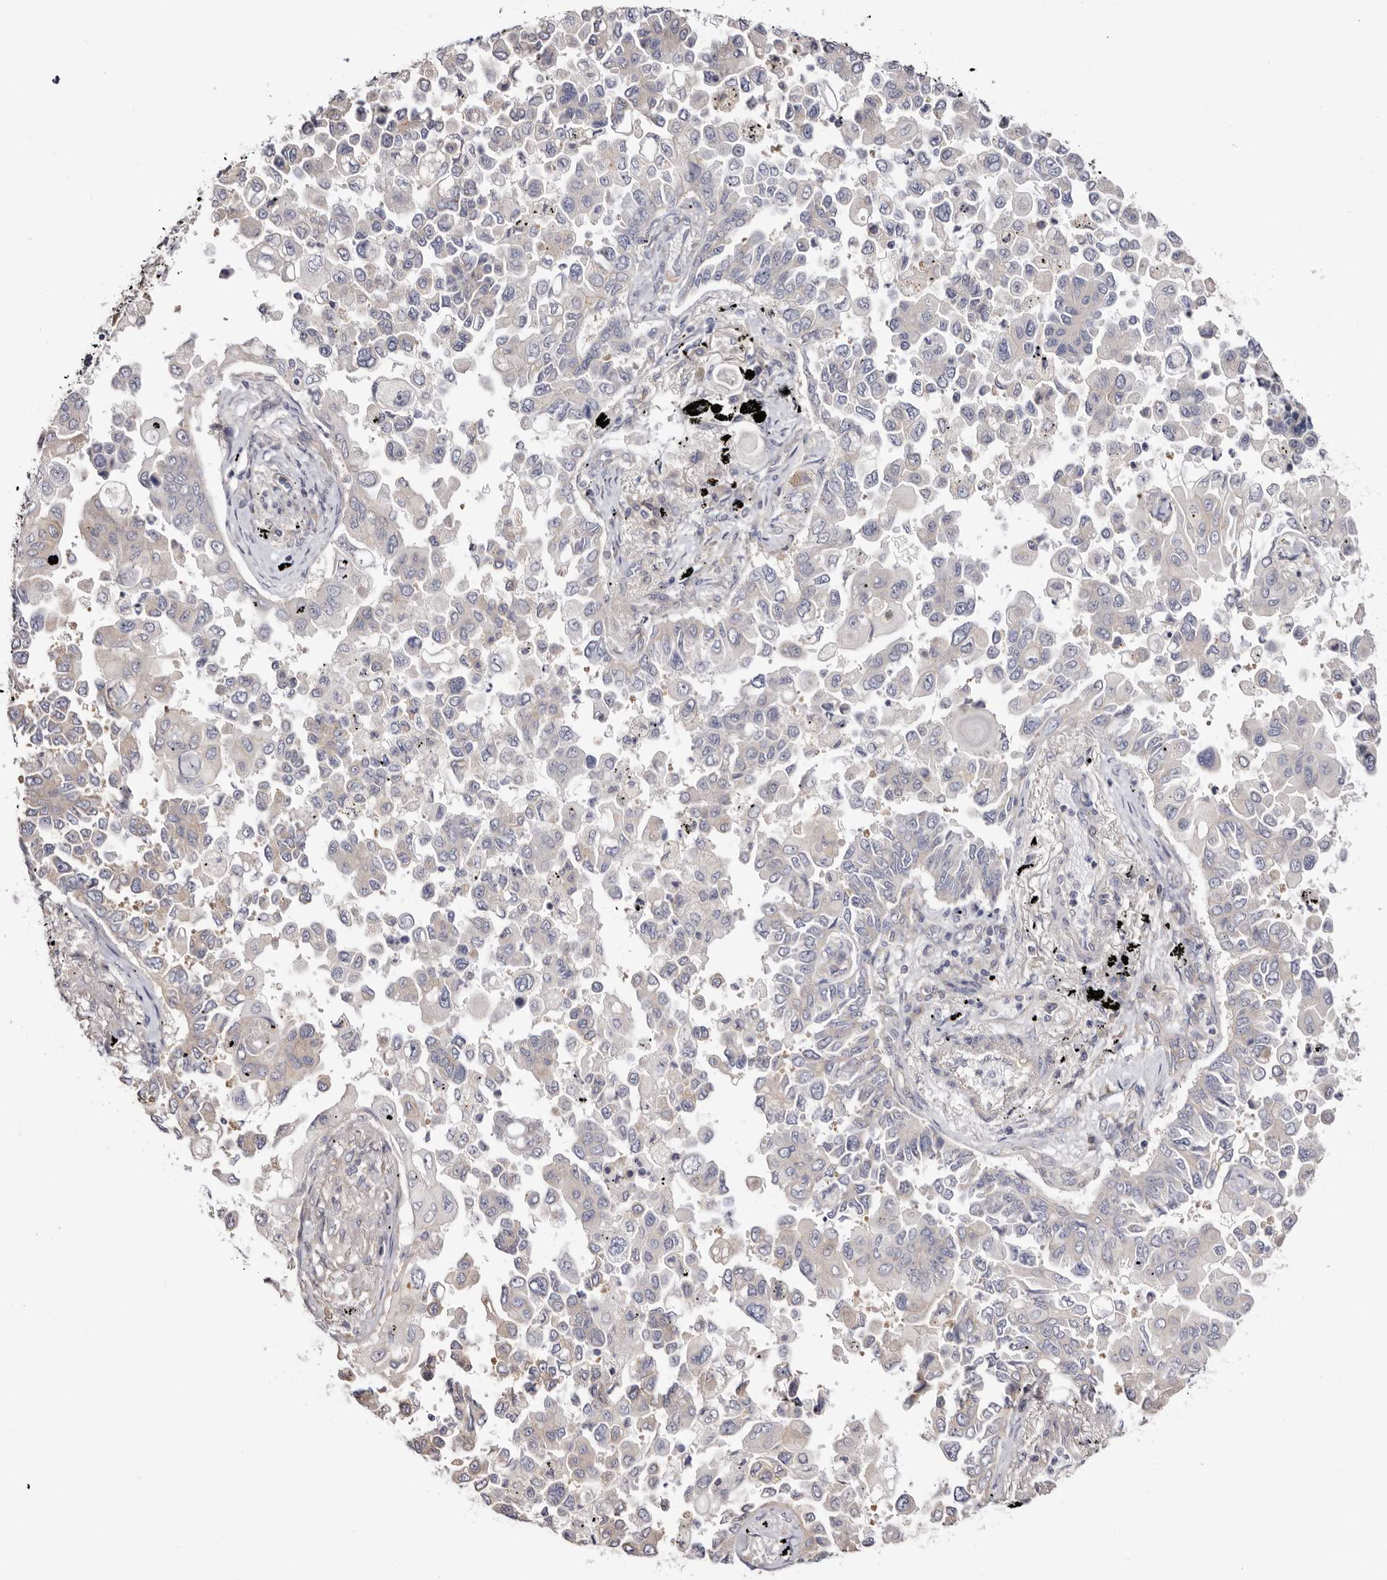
{"staining": {"intensity": "negative", "quantity": "none", "location": "none"}, "tissue": "lung cancer", "cell_type": "Tumor cells", "image_type": "cancer", "snomed": [{"axis": "morphology", "description": "Adenocarcinoma, NOS"}, {"axis": "topography", "description": "Lung"}], "caption": "Tumor cells show no significant protein expression in adenocarcinoma (lung).", "gene": "FAM167B", "patient": {"sex": "female", "age": 67}}